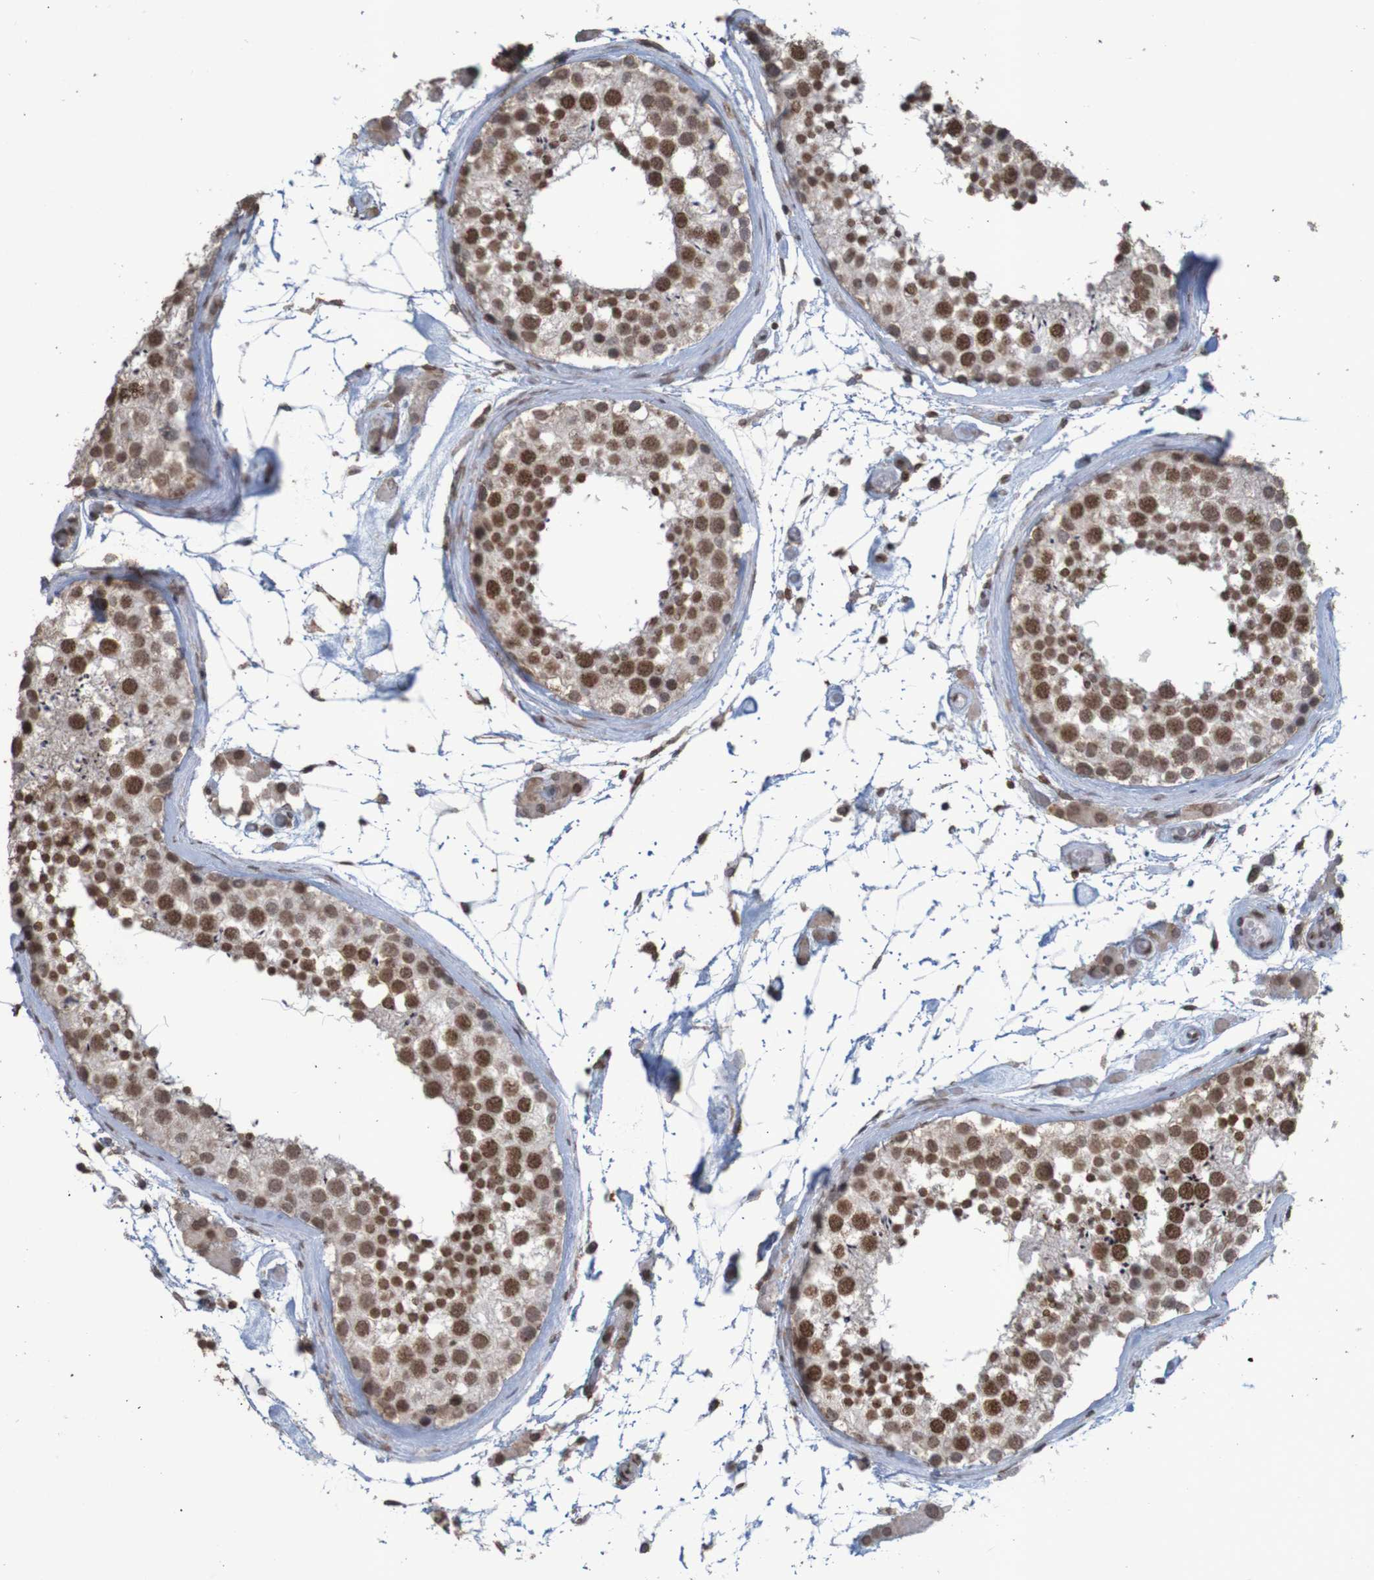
{"staining": {"intensity": "moderate", "quantity": ">75%", "location": "nuclear"}, "tissue": "testis", "cell_type": "Cells in seminiferous ducts", "image_type": "normal", "snomed": [{"axis": "morphology", "description": "Normal tissue, NOS"}, {"axis": "topography", "description": "Testis"}], "caption": "Brown immunohistochemical staining in unremarkable human testis demonstrates moderate nuclear staining in about >75% of cells in seminiferous ducts.", "gene": "GFI1", "patient": {"sex": "male", "age": 46}}